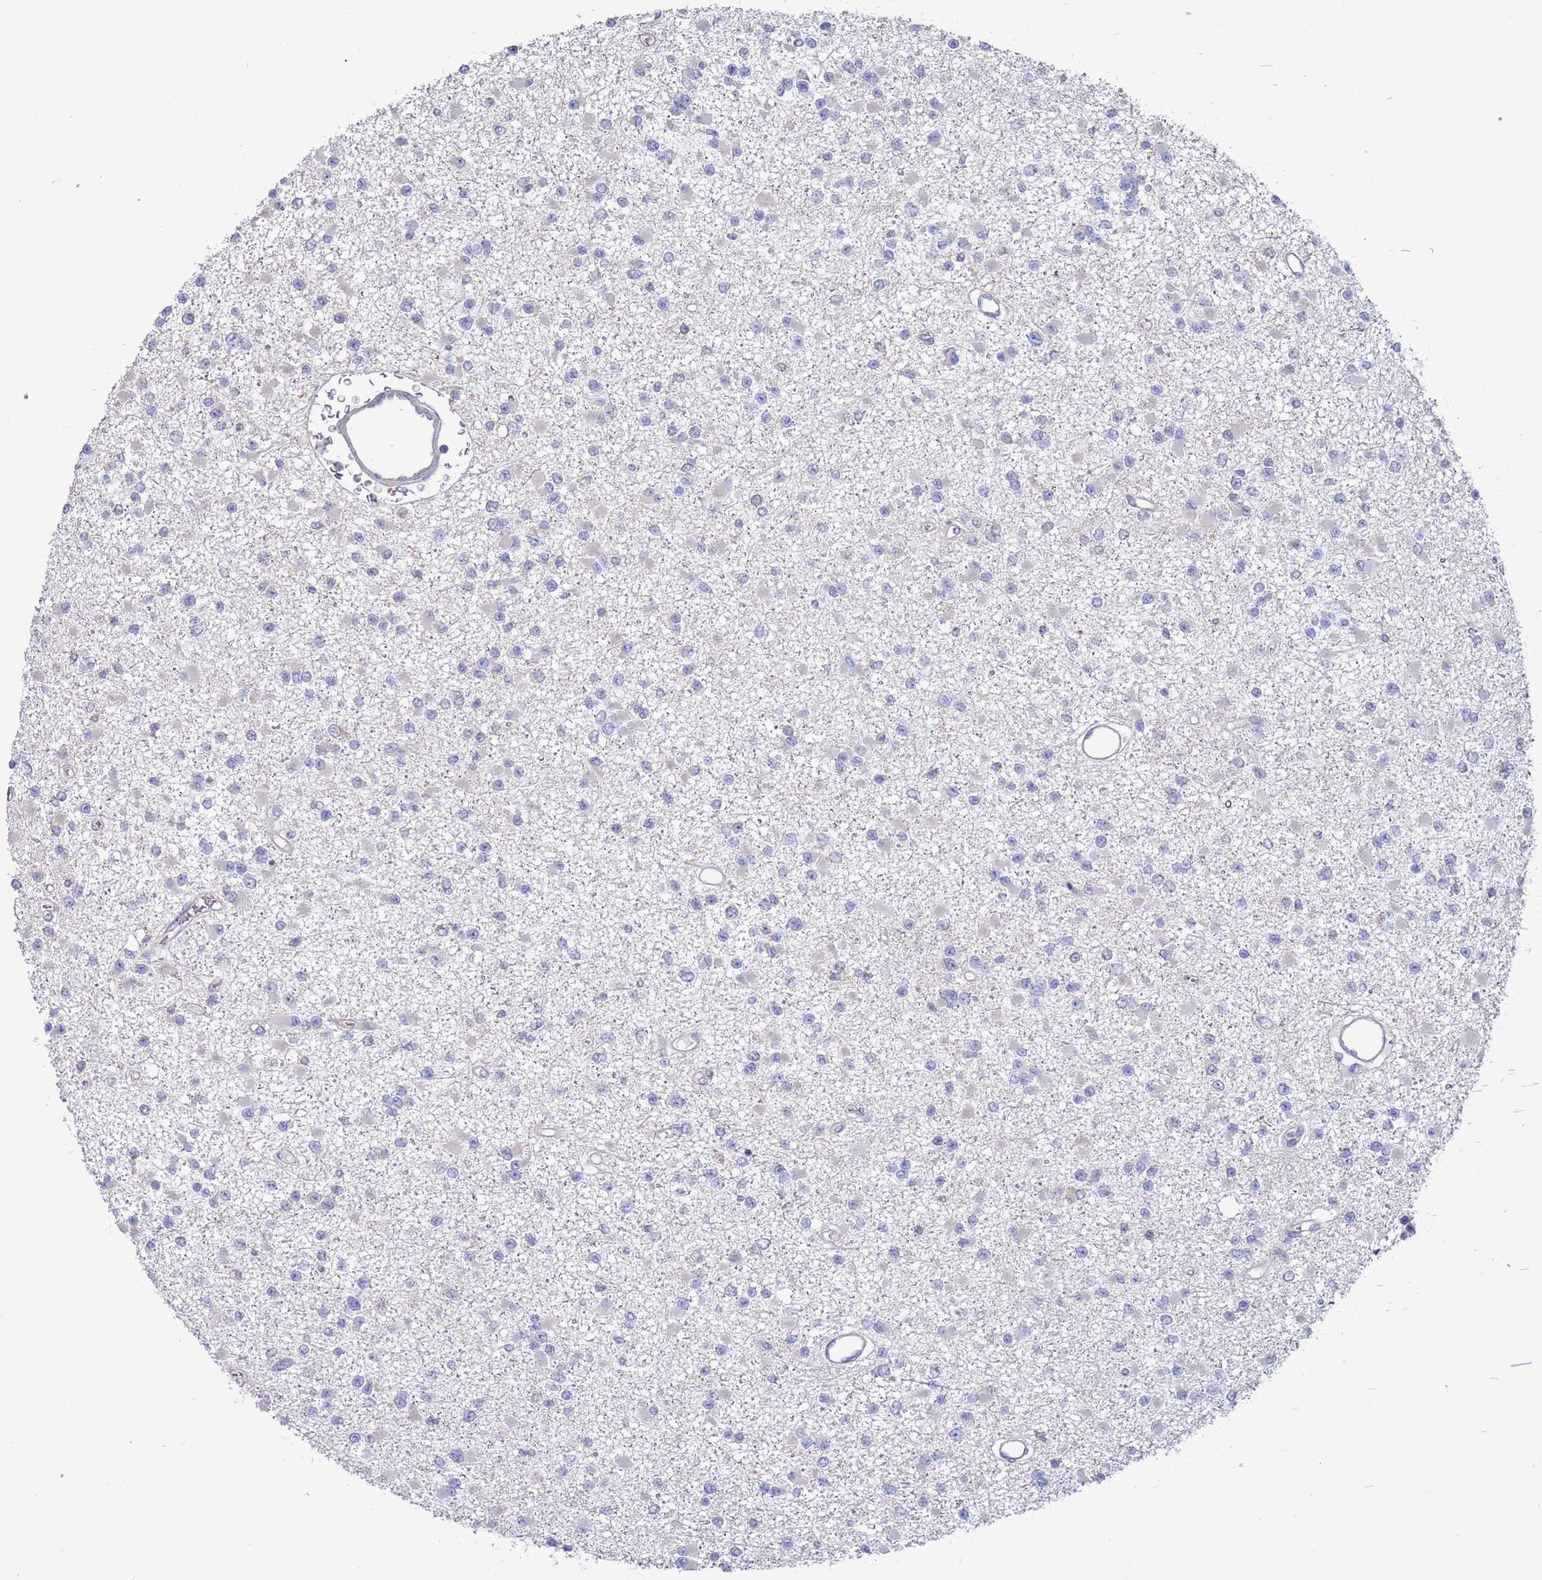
{"staining": {"intensity": "negative", "quantity": "none", "location": "none"}, "tissue": "glioma", "cell_type": "Tumor cells", "image_type": "cancer", "snomed": [{"axis": "morphology", "description": "Glioma, malignant, Low grade"}, {"axis": "topography", "description": "Brain"}], "caption": "An IHC micrograph of glioma is shown. There is no staining in tumor cells of glioma. (DAB IHC visualized using brightfield microscopy, high magnification).", "gene": "KRTCAP3", "patient": {"sex": "female", "age": 22}}